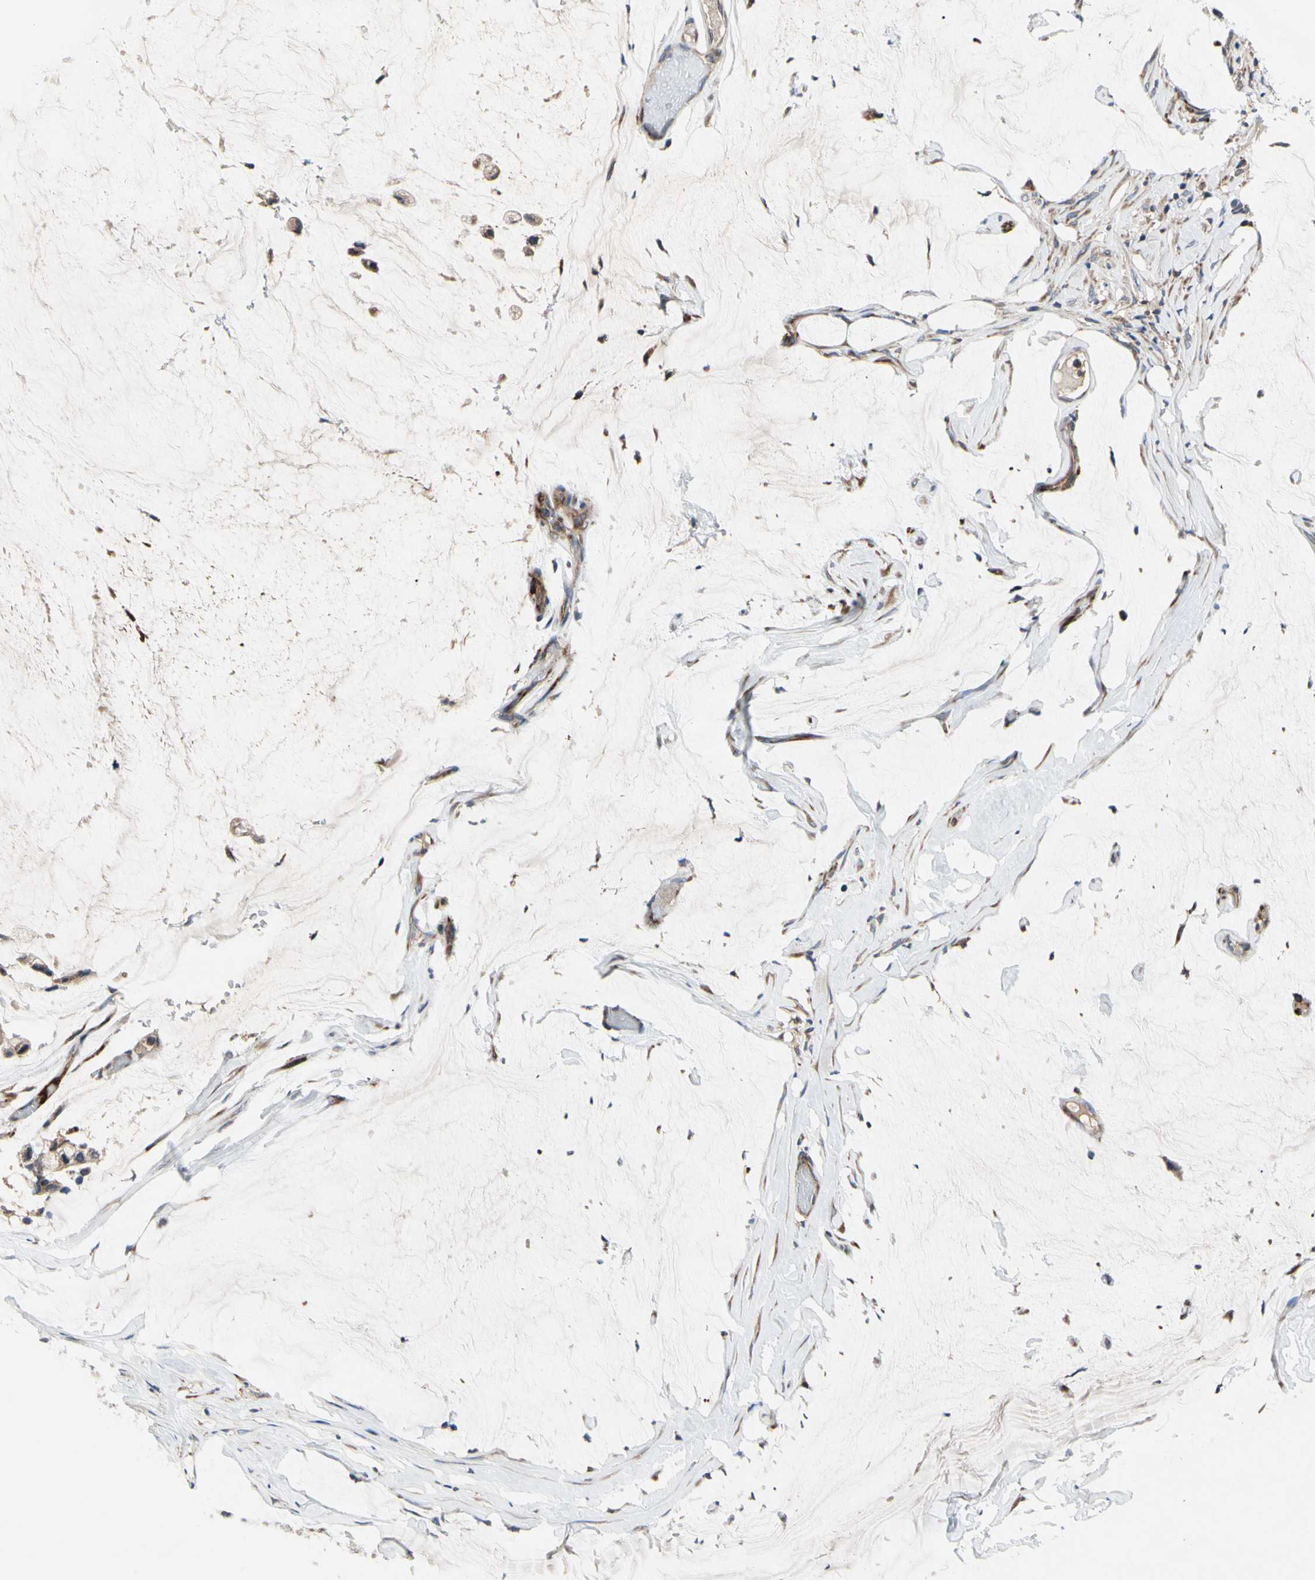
{"staining": {"intensity": "weak", "quantity": ">75%", "location": "cytoplasmic/membranous"}, "tissue": "ovarian cancer", "cell_type": "Tumor cells", "image_type": "cancer", "snomed": [{"axis": "morphology", "description": "Cystadenocarcinoma, mucinous, NOS"}, {"axis": "topography", "description": "Ovary"}], "caption": "Tumor cells demonstrate low levels of weak cytoplasmic/membranous staining in approximately >75% of cells in ovarian mucinous cystadenocarcinoma. (Brightfield microscopy of DAB IHC at high magnification).", "gene": "MMEL1", "patient": {"sex": "female", "age": 39}}